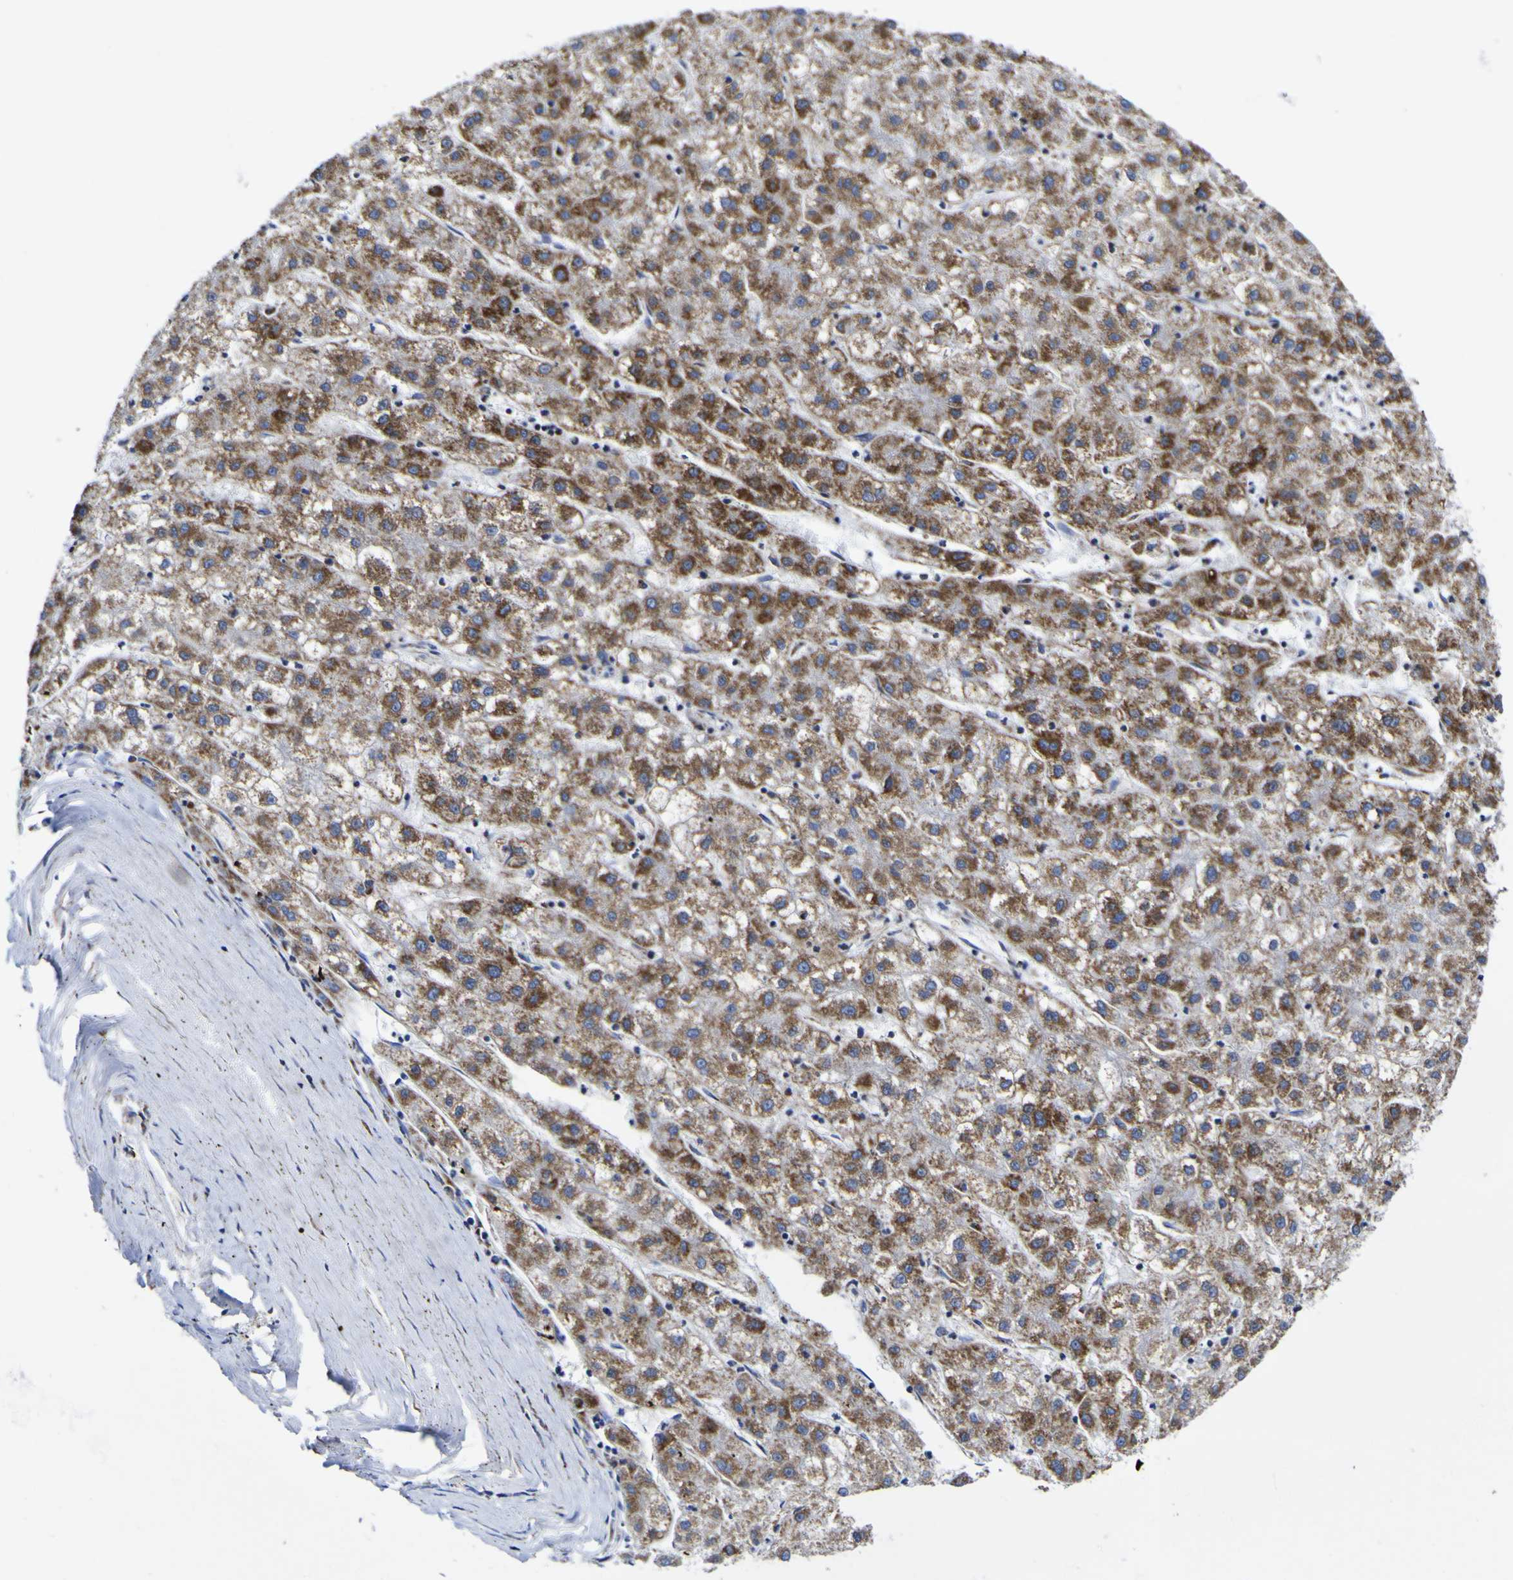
{"staining": {"intensity": "strong", "quantity": "25%-75%", "location": "cytoplasmic/membranous"}, "tissue": "liver cancer", "cell_type": "Tumor cells", "image_type": "cancer", "snomed": [{"axis": "morphology", "description": "Carcinoma, Hepatocellular, NOS"}, {"axis": "topography", "description": "Liver"}], "caption": "Liver cancer (hepatocellular carcinoma) stained with a brown dye demonstrates strong cytoplasmic/membranous positive positivity in about 25%-75% of tumor cells.", "gene": "CCDC90B", "patient": {"sex": "male", "age": 72}}